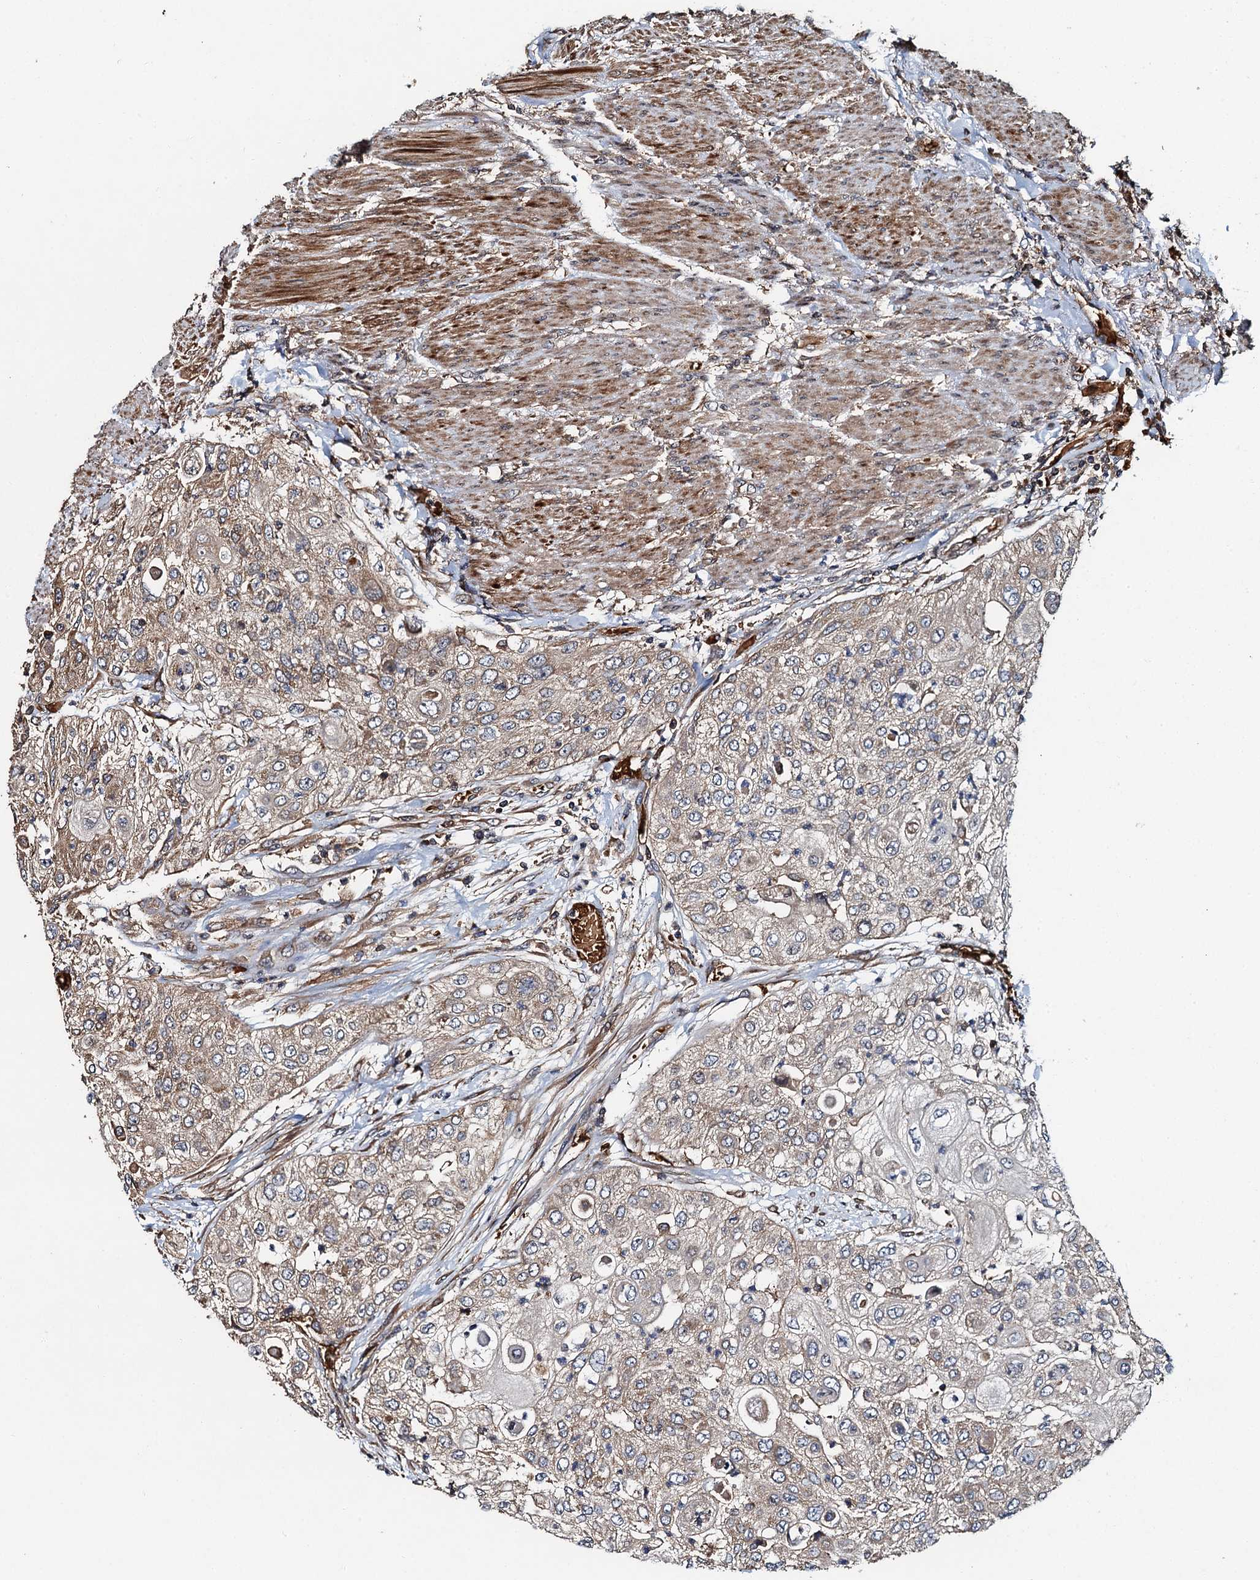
{"staining": {"intensity": "weak", "quantity": "<25%", "location": "cytoplasmic/membranous"}, "tissue": "urothelial cancer", "cell_type": "Tumor cells", "image_type": "cancer", "snomed": [{"axis": "morphology", "description": "Urothelial carcinoma, High grade"}, {"axis": "topography", "description": "Urinary bladder"}], "caption": "High magnification brightfield microscopy of urothelial cancer stained with DAB (brown) and counterstained with hematoxylin (blue): tumor cells show no significant positivity.", "gene": "SNX32", "patient": {"sex": "female", "age": 79}}